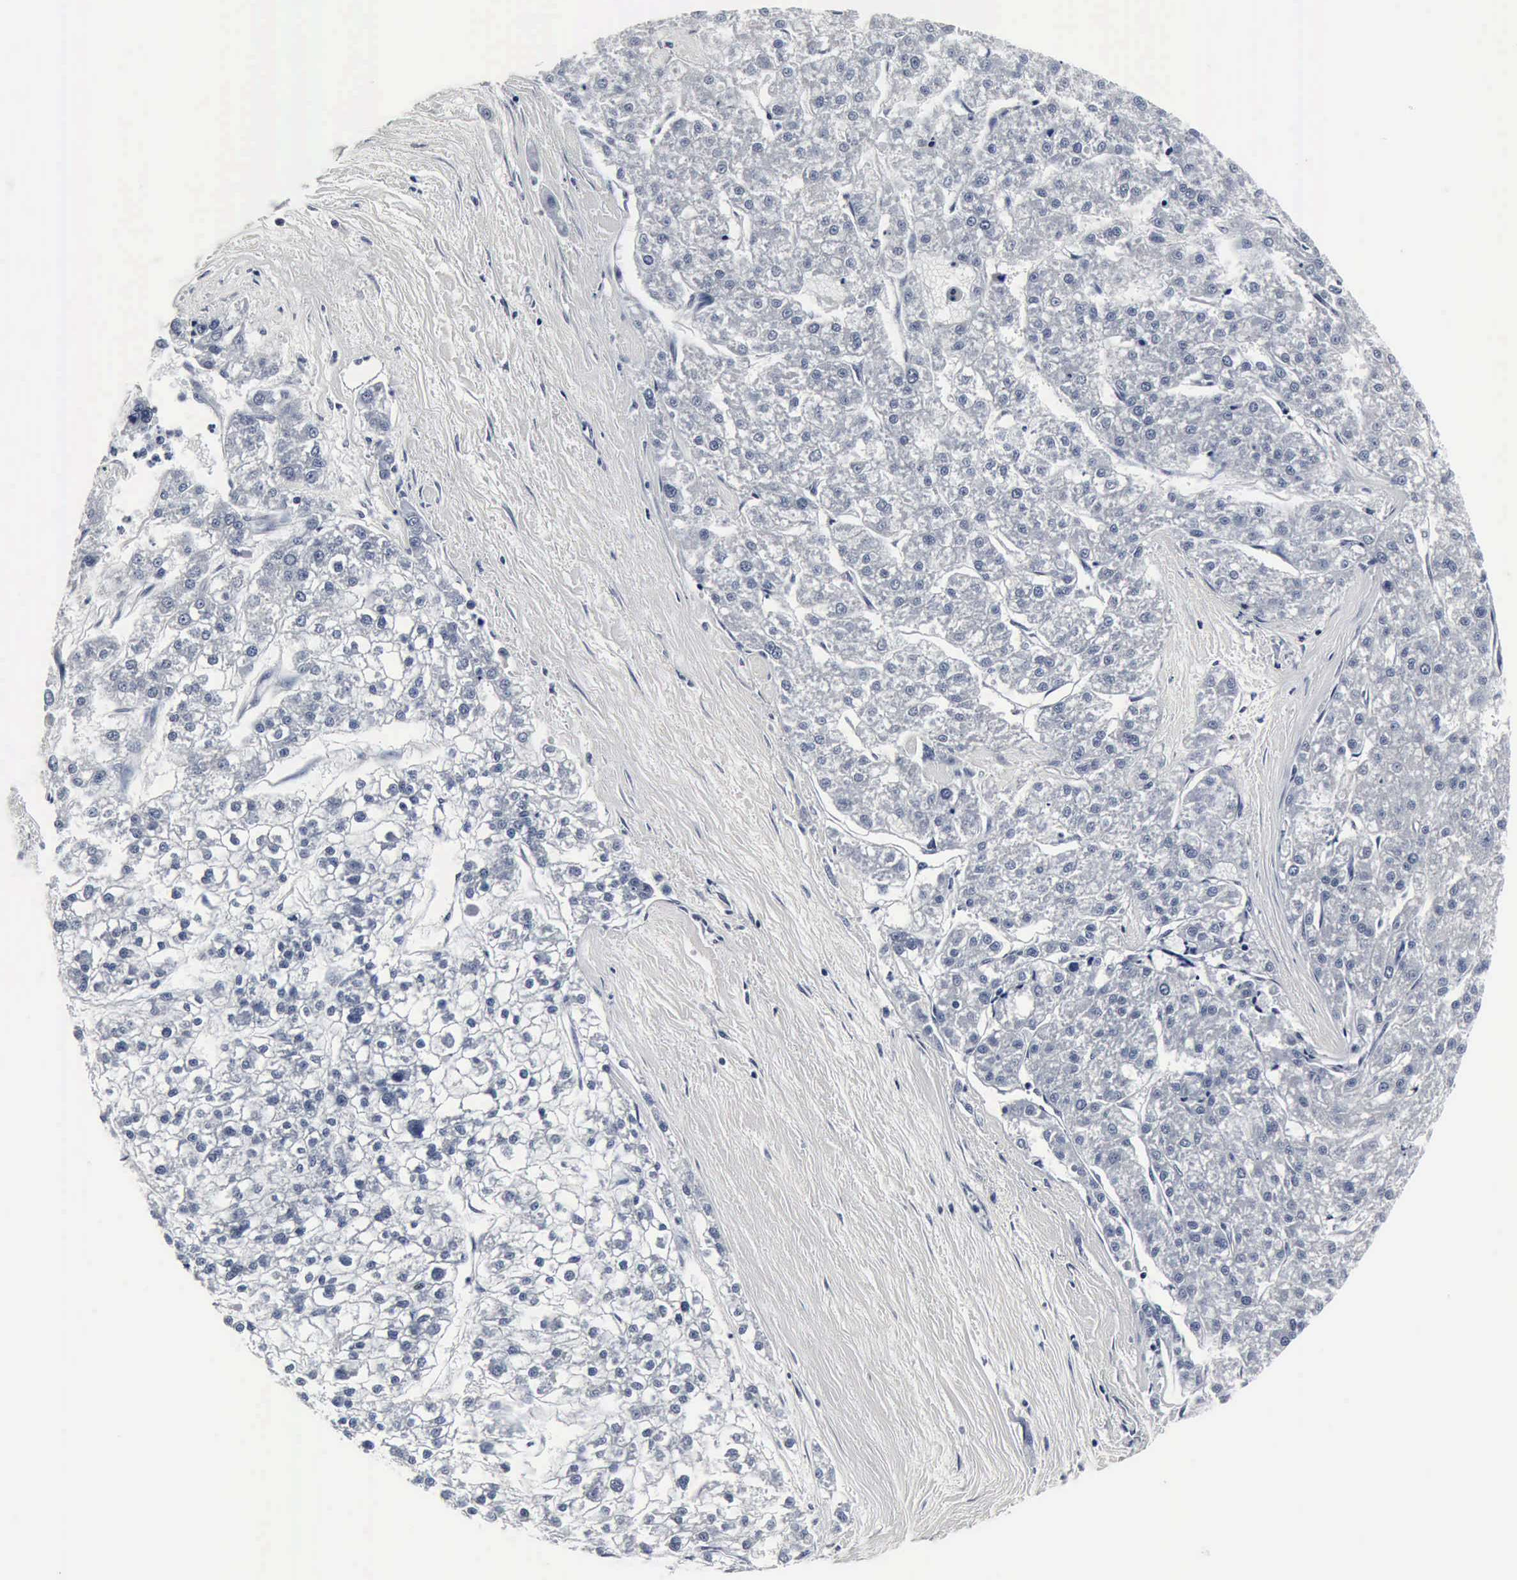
{"staining": {"intensity": "negative", "quantity": "none", "location": "none"}, "tissue": "liver cancer", "cell_type": "Tumor cells", "image_type": "cancer", "snomed": [{"axis": "morphology", "description": "Carcinoma, Hepatocellular, NOS"}, {"axis": "topography", "description": "Liver"}], "caption": "Histopathology image shows no significant protein expression in tumor cells of liver cancer (hepatocellular carcinoma).", "gene": "SNAP25", "patient": {"sex": "female", "age": 85}}